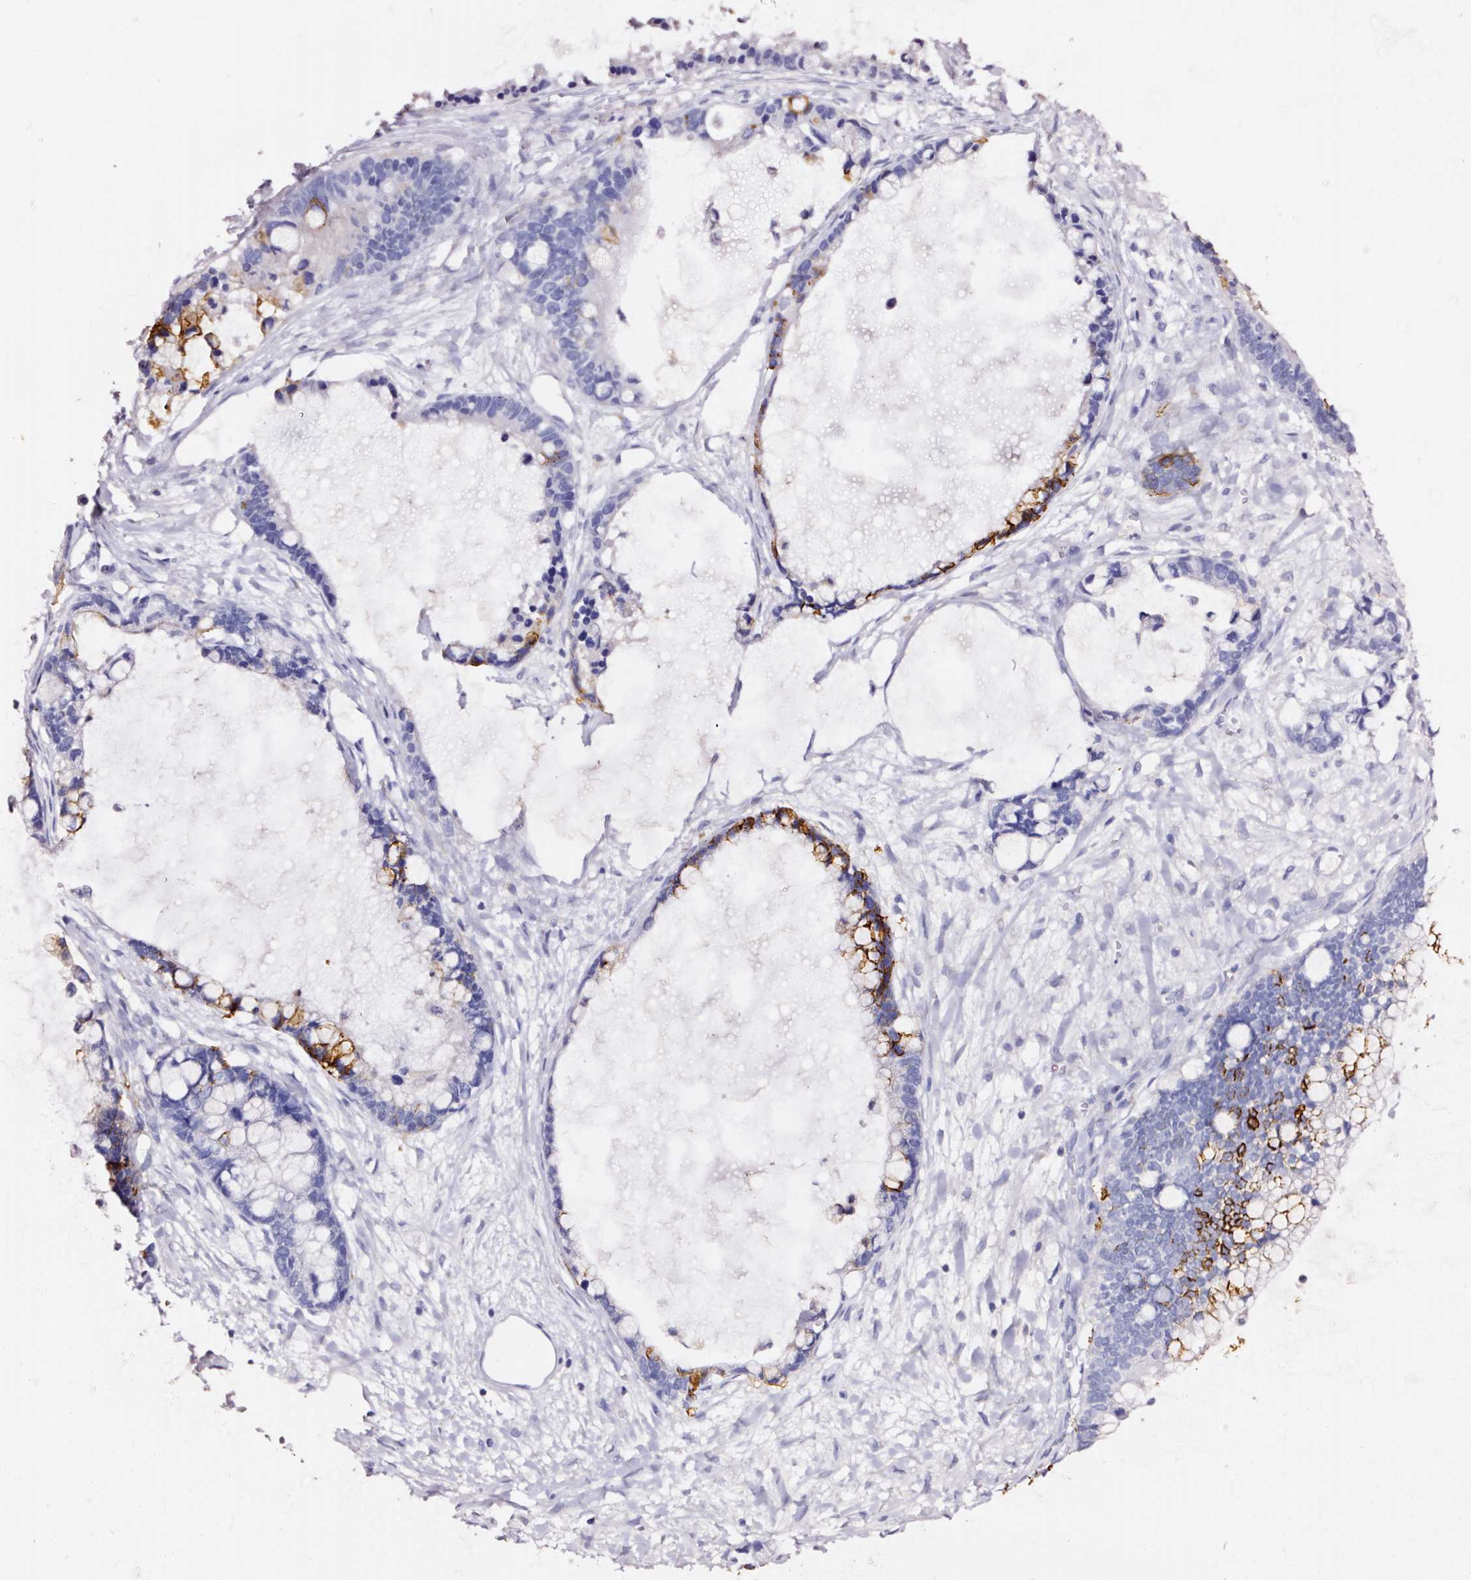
{"staining": {"intensity": "strong", "quantity": "<25%", "location": "cytoplasmic/membranous"}, "tissue": "ovarian cancer", "cell_type": "Tumor cells", "image_type": "cancer", "snomed": [{"axis": "morphology", "description": "Cystadenocarcinoma, mucinous, NOS"}, {"axis": "topography", "description": "Ovary"}], "caption": "Mucinous cystadenocarcinoma (ovarian) stained for a protein reveals strong cytoplasmic/membranous positivity in tumor cells. Immunohistochemistry stains the protein in brown and the nuclei are stained blue.", "gene": "CYB561A3", "patient": {"sex": "female", "age": 63}}